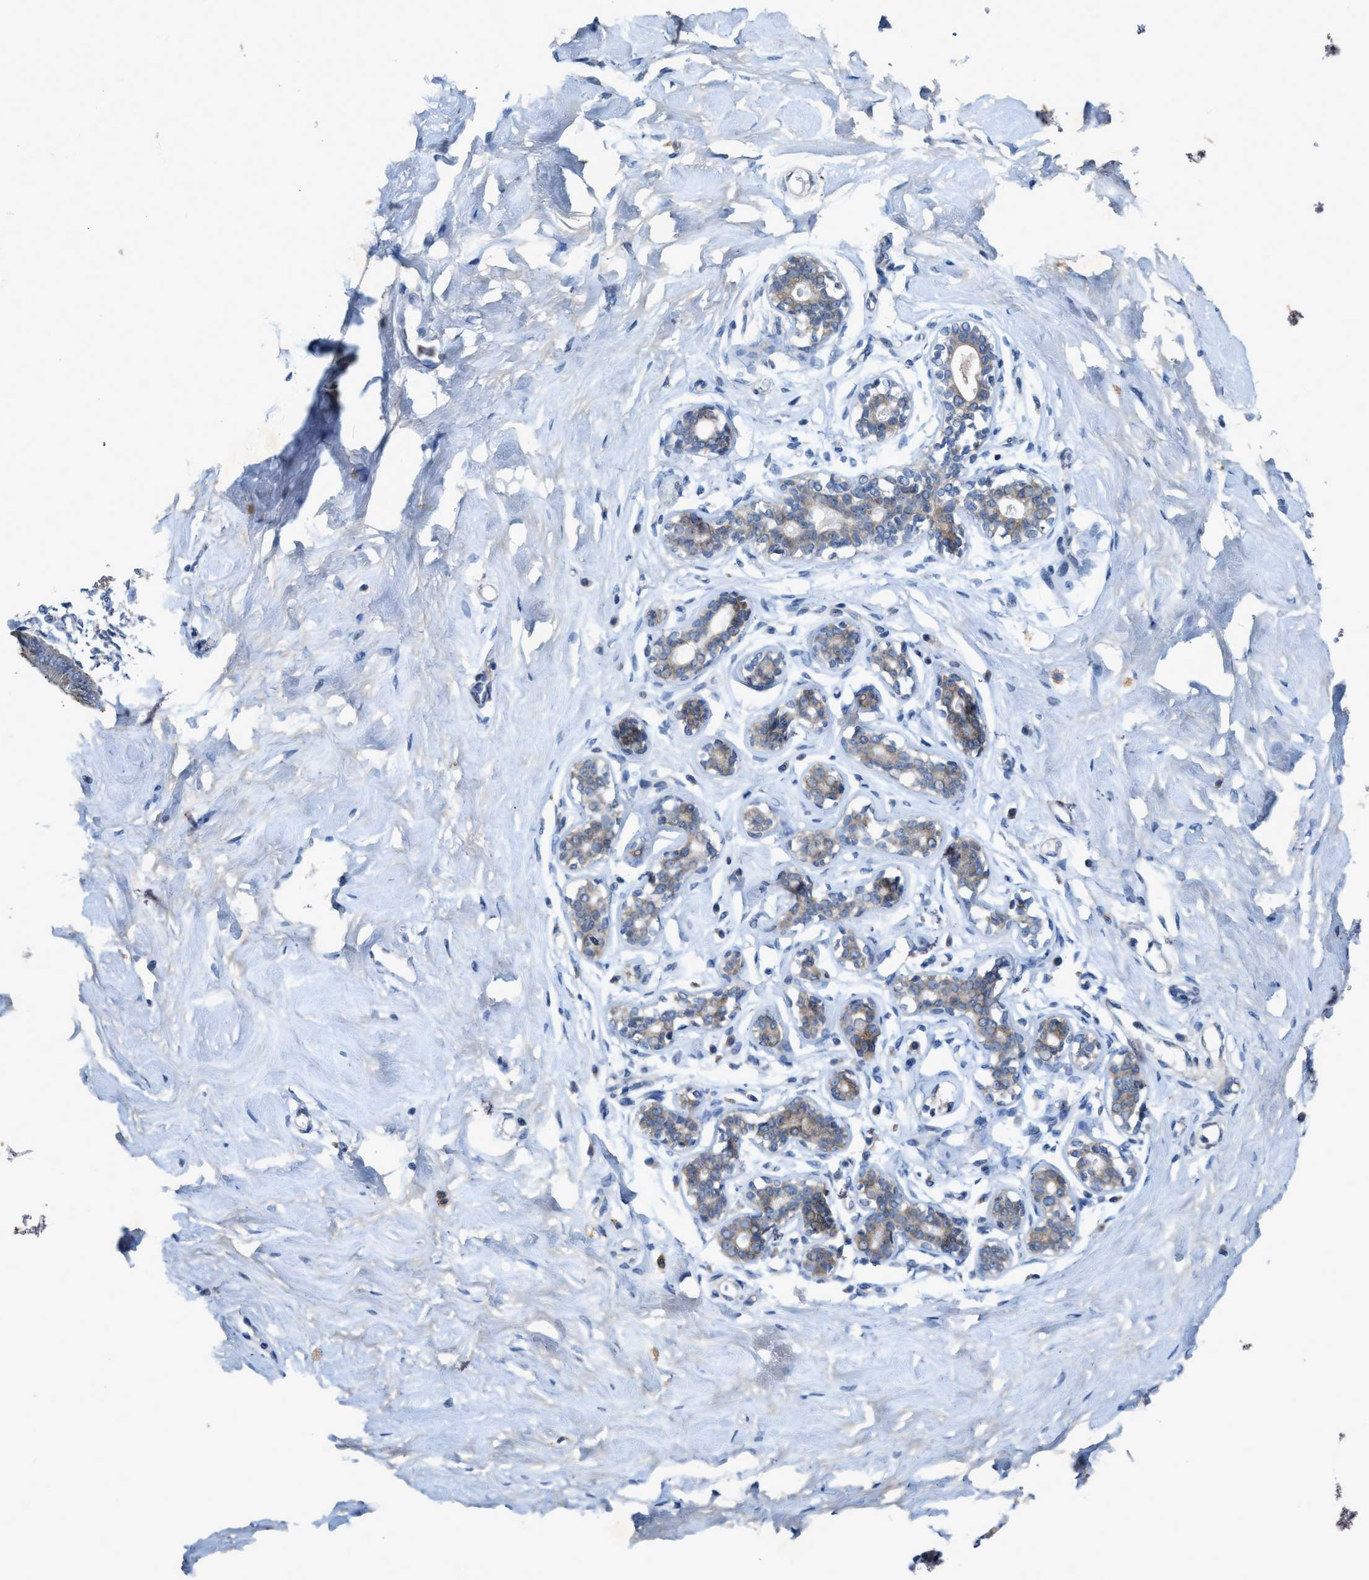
{"staining": {"intensity": "negative", "quantity": "none", "location": "none"}, "tissue": "breast", "cell_type": "Adipocytes", "image_type": "normal", "snomed": [{"axis": "morphology", "description": "Normal tissue, NOS"}, {"axis": "topography", "description": "Breast"}], "caption": "Immunohistochemistry photomicrograph of normal human breast stained for a protein (brown), which displays no positivity in adipocytes.", "gene": "URGCP", "patient": {"sex": "female", "age": 23}}